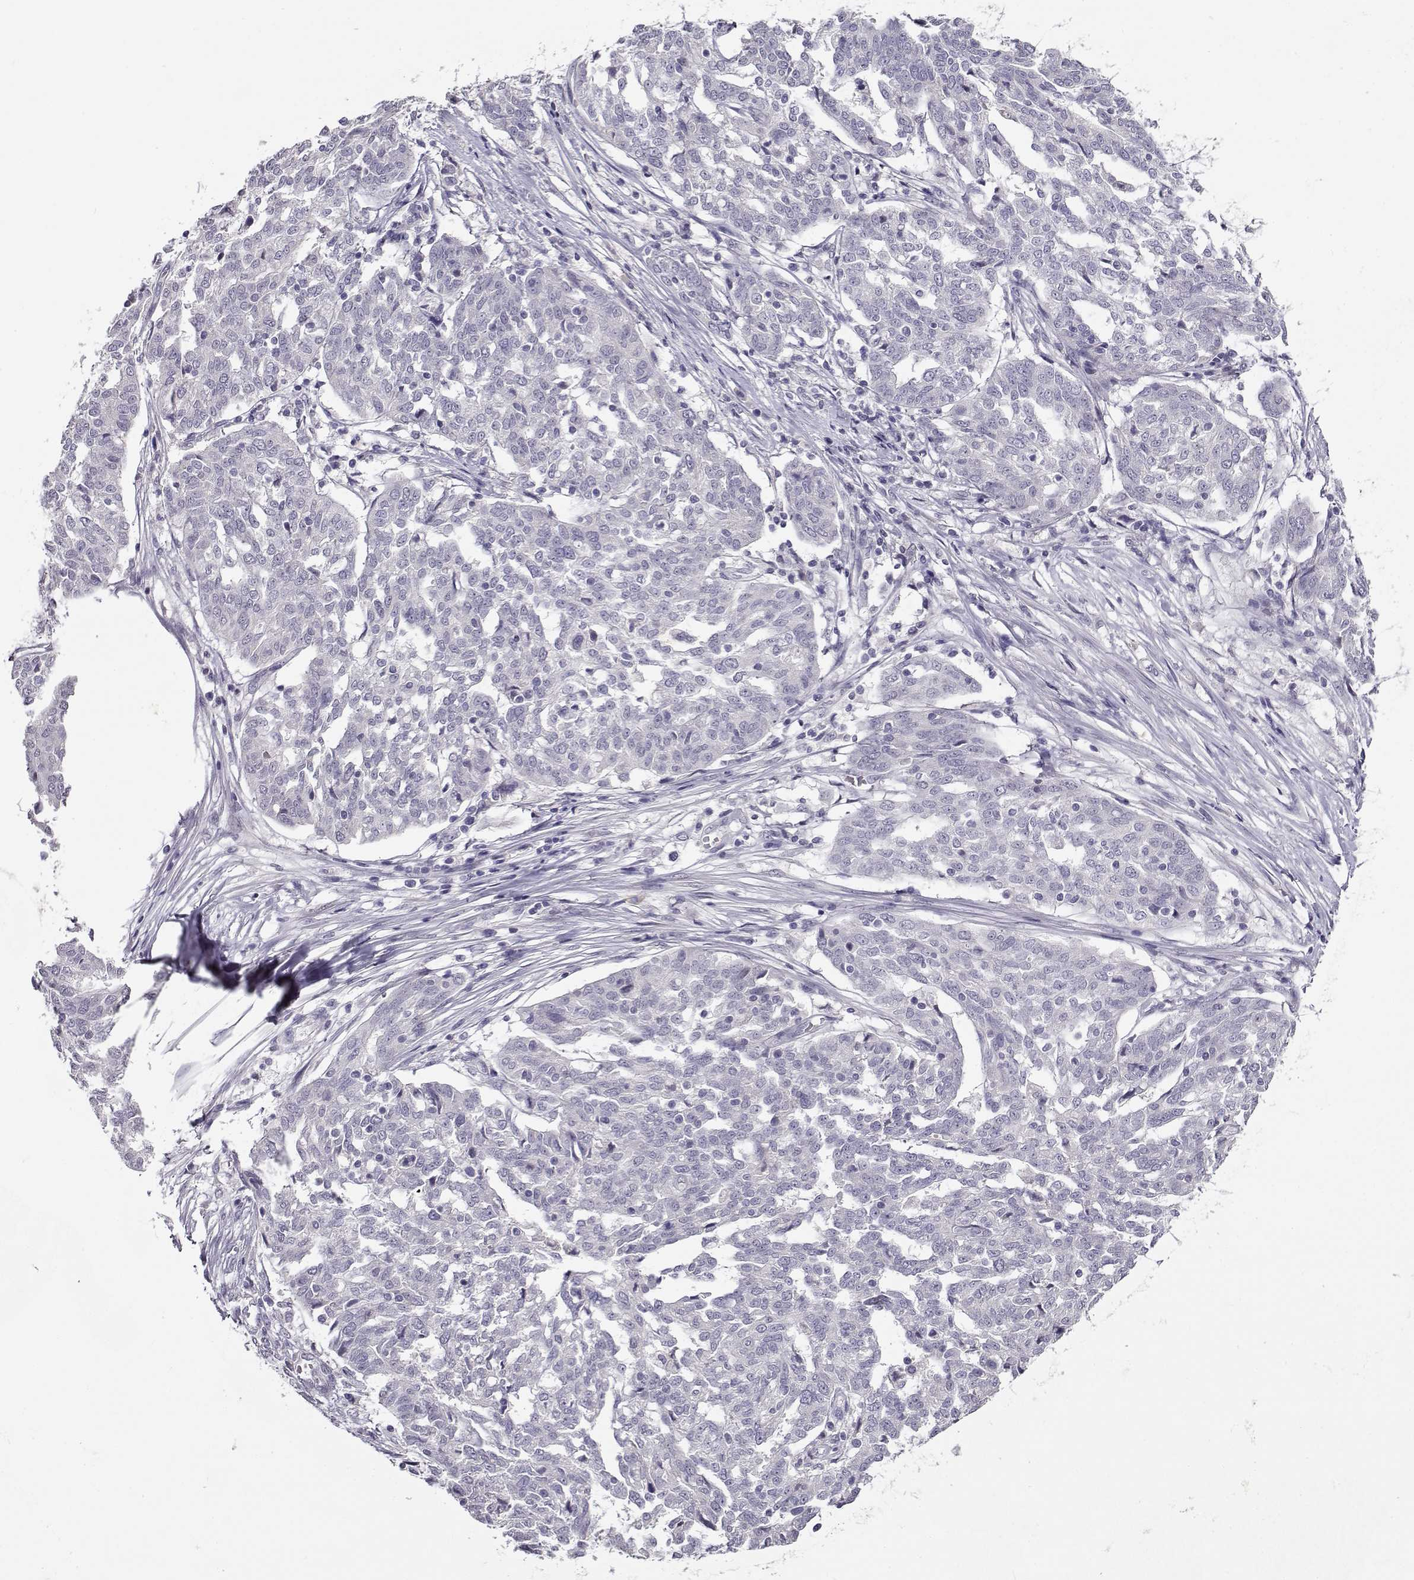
{"staining": {"intensity": "negative", "quantity": "none", "location": "none"}, "tissue": "ovarian cancer", "cell_type": "Tumor cells", "image_type": "cancer", "snomed": [{"axis": "morphology", "description": "Cystadenocarcinoma, serous, NOS"}, {"axis": "topography", "description": "Ovary"}], "caption": "The image reveals no significant positivity in tumor cells of serous cystadenocarcinoma (ovarian).", "gene": "RHOXF2", "patient": {"sex": "female", "age": 67}}